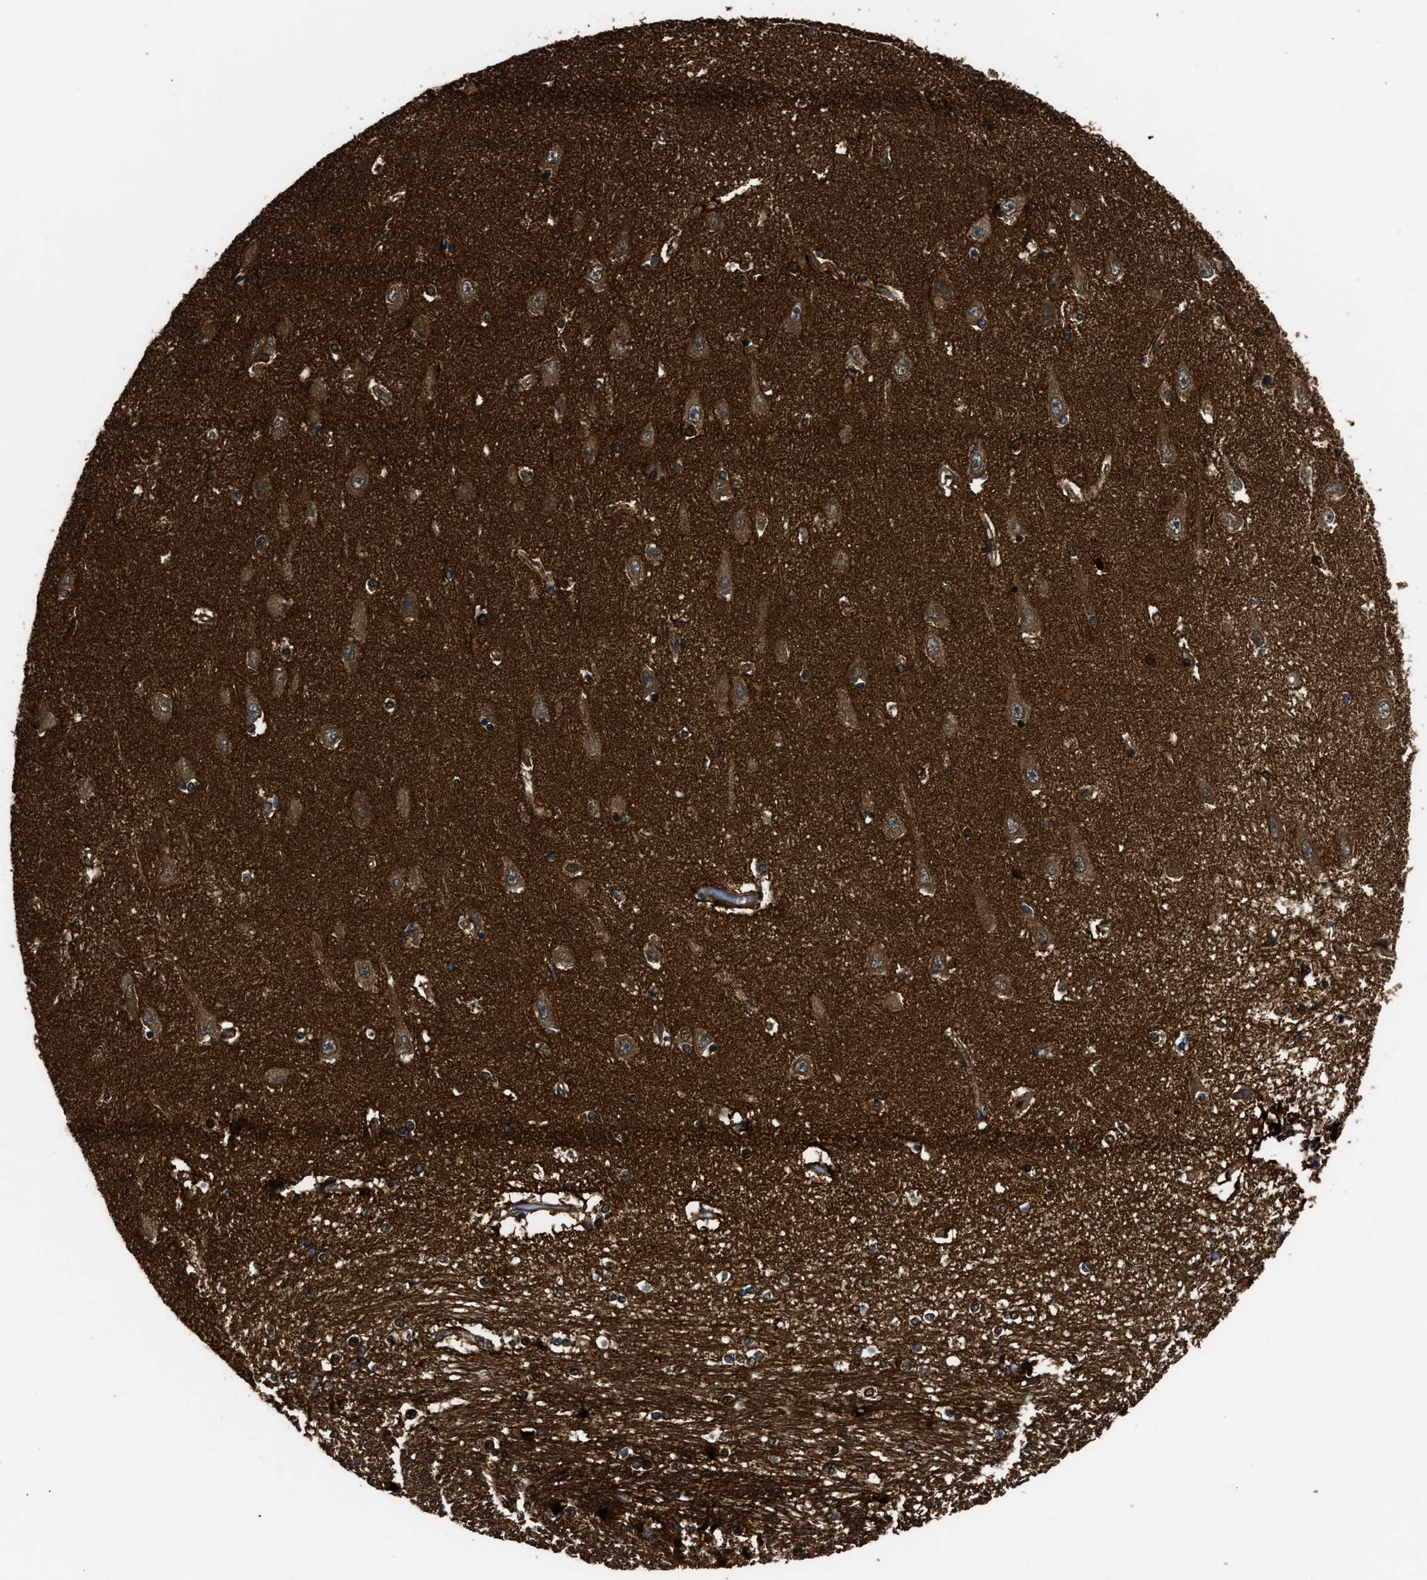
{"staining": {"intensity": "moderate", "quantity": "<25%", "location": "cytoplasmic/membranous"}, "tissue": "hippocampus", "cell_type": "Glial cells", "image_type": "normal", "snomed": [{"axis": "morphology", "description": "Normal tissue, NOS"}, {"axis": "topography", "description": "Hippocampus"}], "caption": "High-power microscopy captured an IHC histopathology image of unremarkable hippocampus, revealing moderate cytoplasmic/membranous expression in about <25% of glial cells.", "gene": "COPS2", "patient": {"sex": "male", "age": 45}}